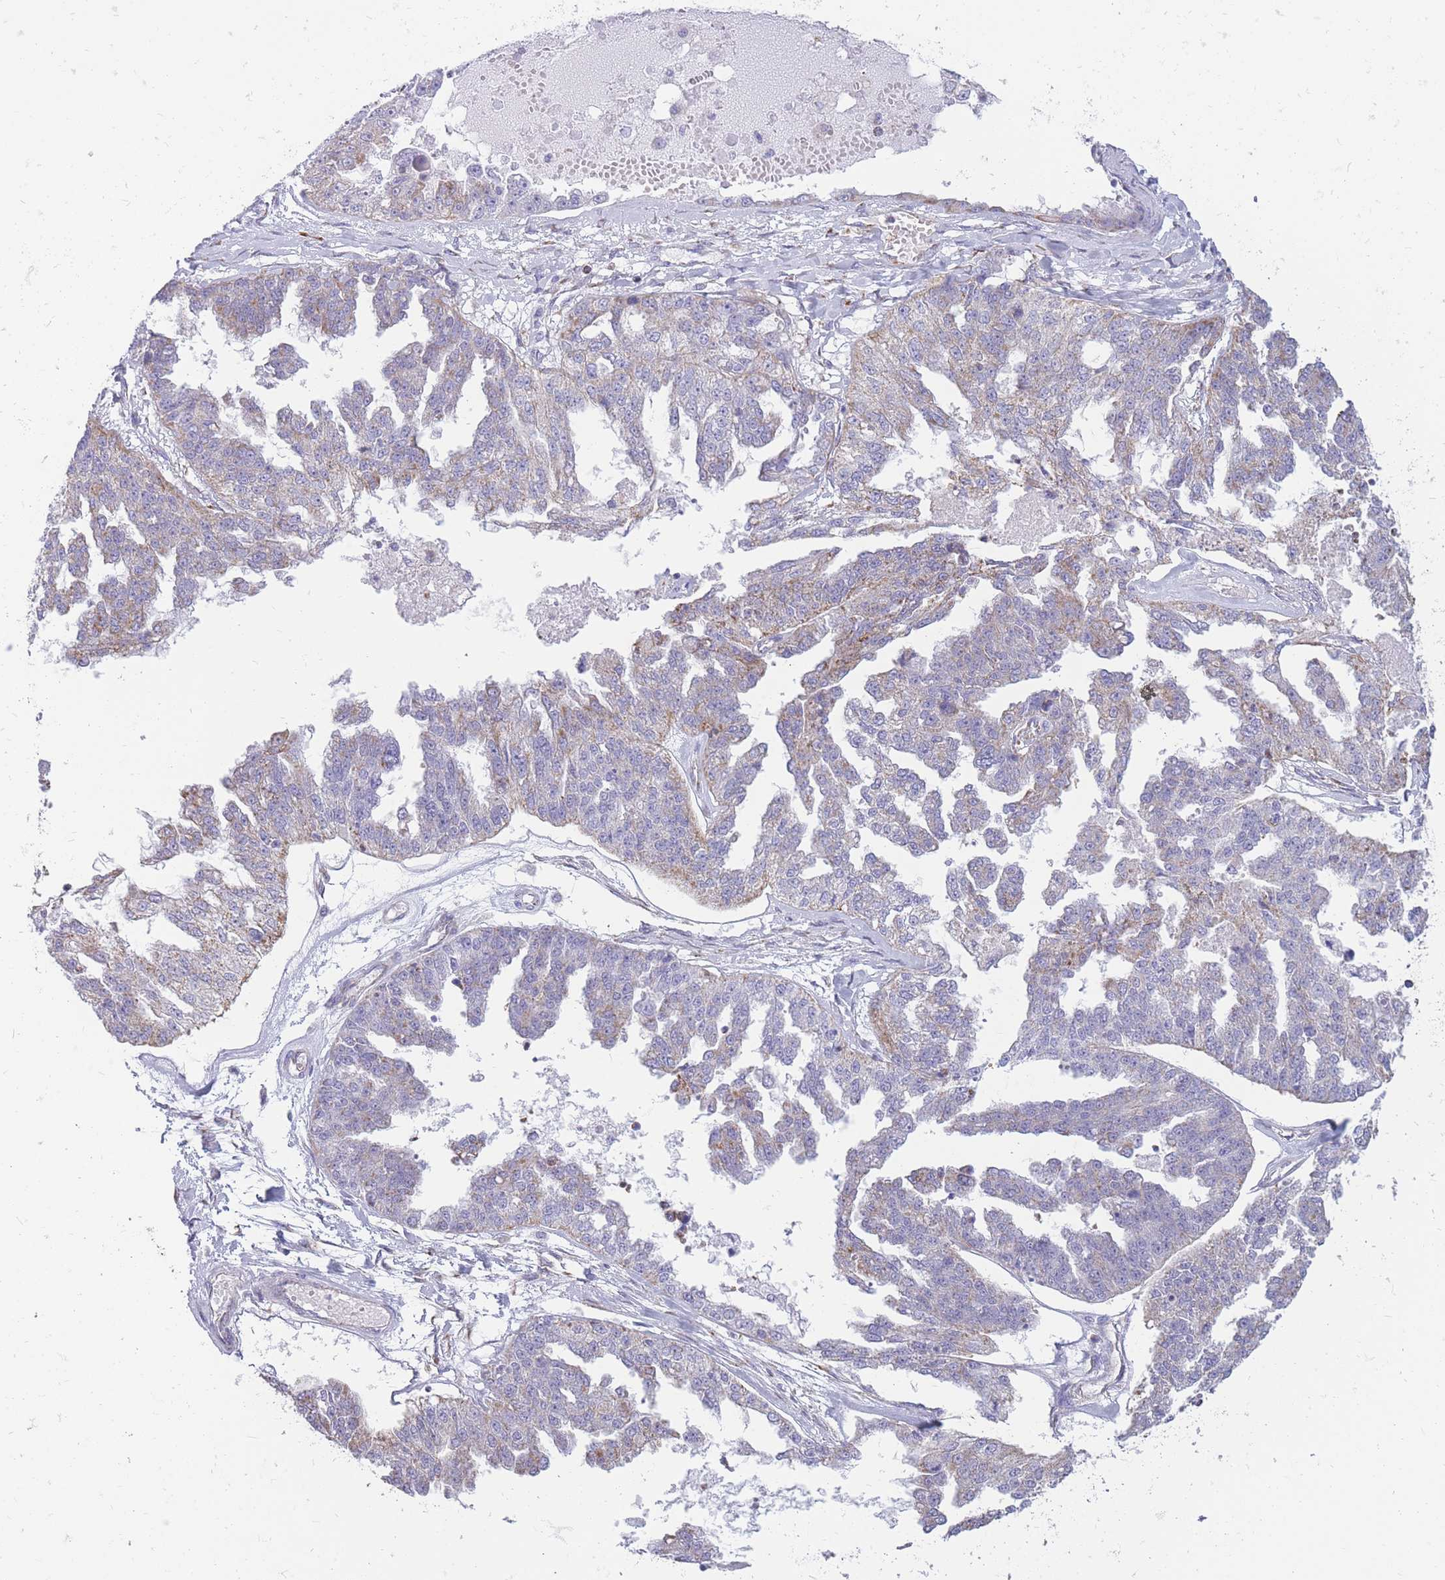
{"staining": {"intensity": "weak", "quantity": "<25%", "location": "cytoplasmic/membranous"}, "tissue": "ovarian cancer", "cell_type": "Tumor cells", "image_type": "cancer", "snomed": [{"axis": "morphology", "description": "Cystadenocarcinoma, serous, NOS"}, {"axis": "topography", "description": "Ovary"}], "caption": "Ovarian cancer (serous cystadenocarcinoma) was stained to show a protein in brown. There is no significant expression in tumor cells.", "gene": "PCSK1", "patient": {"sex": "female", "age": 58}}